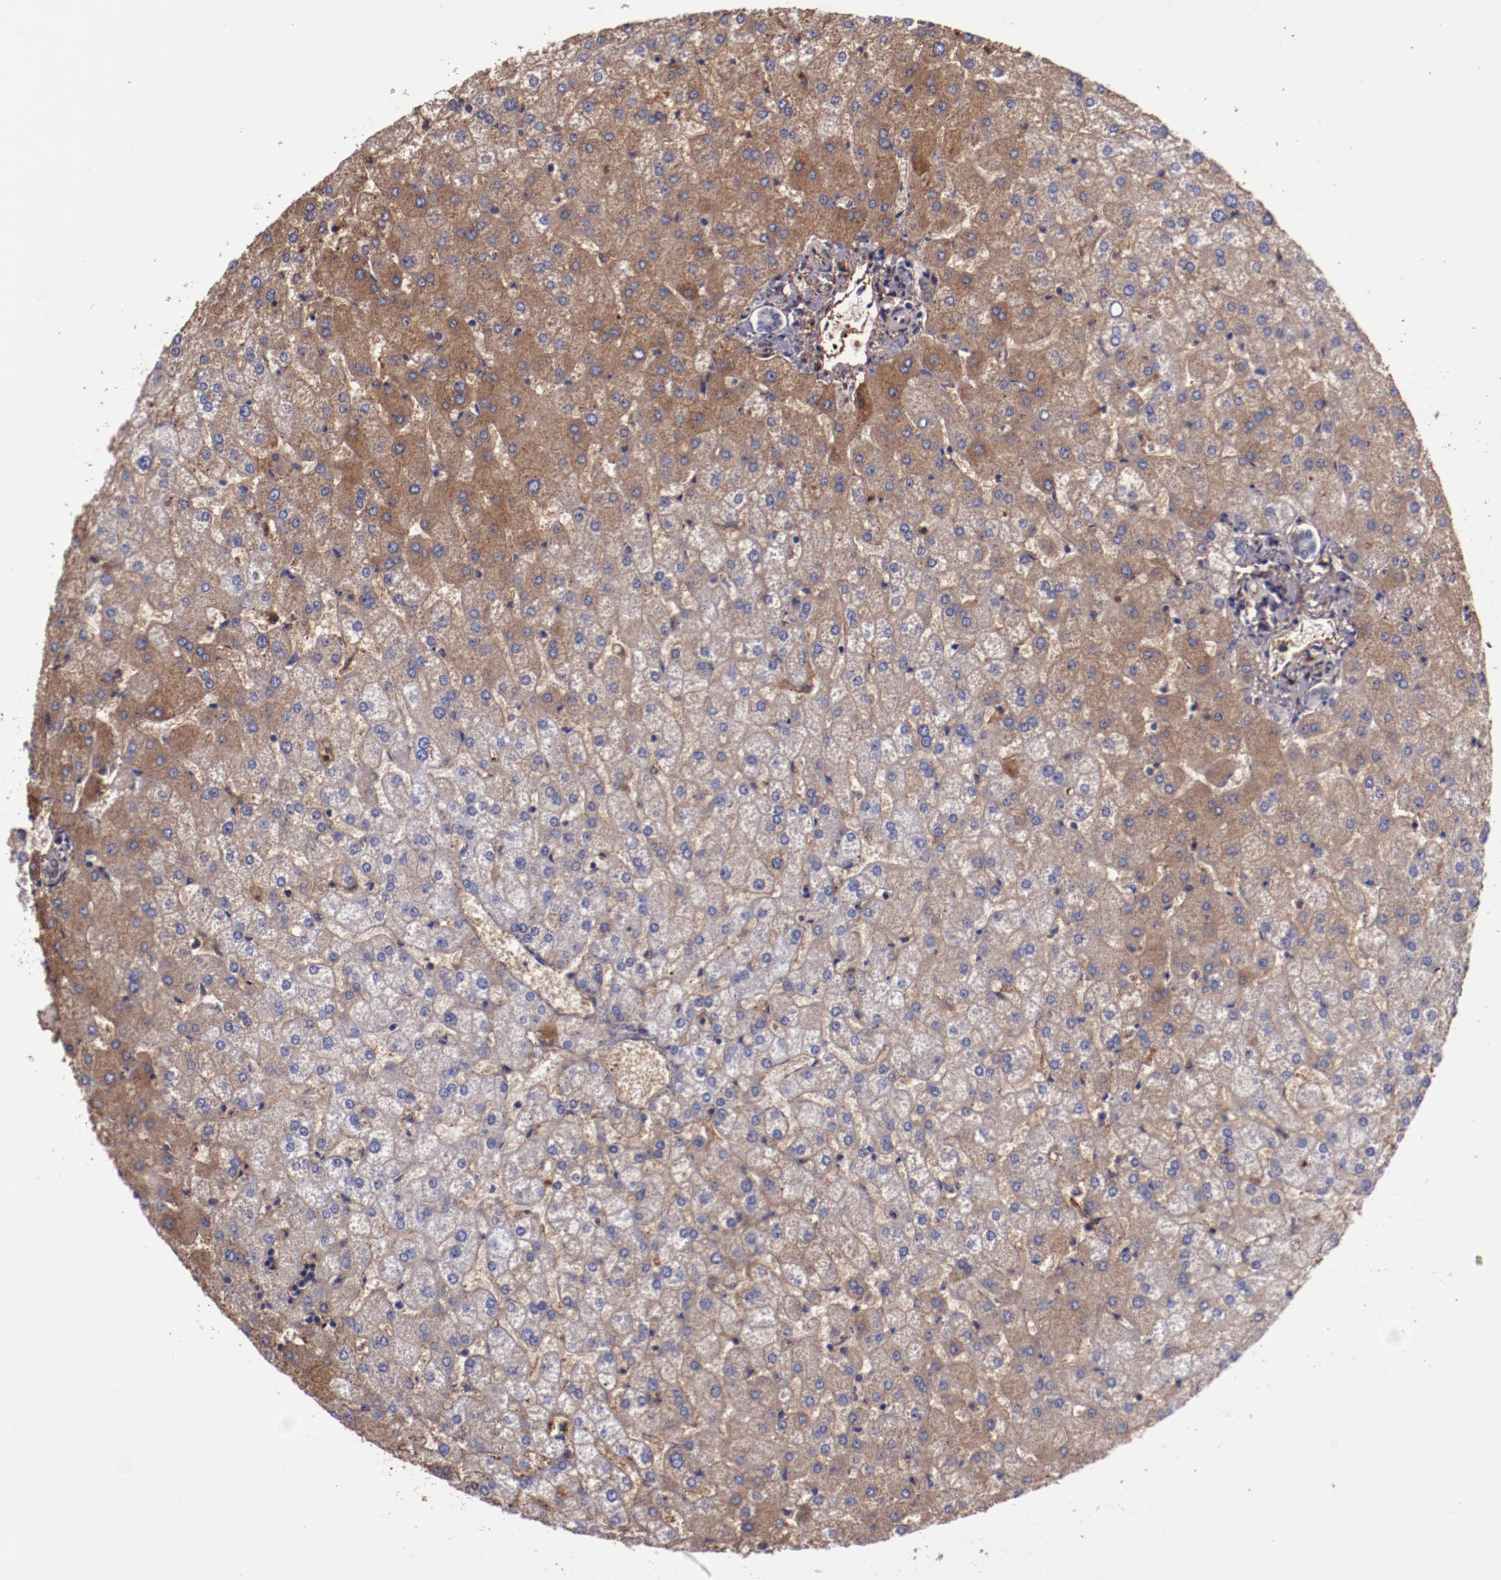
{"staining": {"intensity": "negative", "quantity": "none", "location": "none"}, "tissue": "liver", "cell_type": "Cholangiocytes", "image_type": "normal", "snomed": [{"axis": "morphology", "description": "Normal tissue, NOS"}, {"axis": "topography", "description": "Liver"}], "caption": "DAB (3,3'-diaminobenzidine) immunohistochemical staining of benign liver shows no significant positivity in cholangiocytes. (Immunohistochemistry (ihc), brightfield microscopy, high magnification).", "gene": "A2M", "patient": {"sex": "female", "age": 32}}